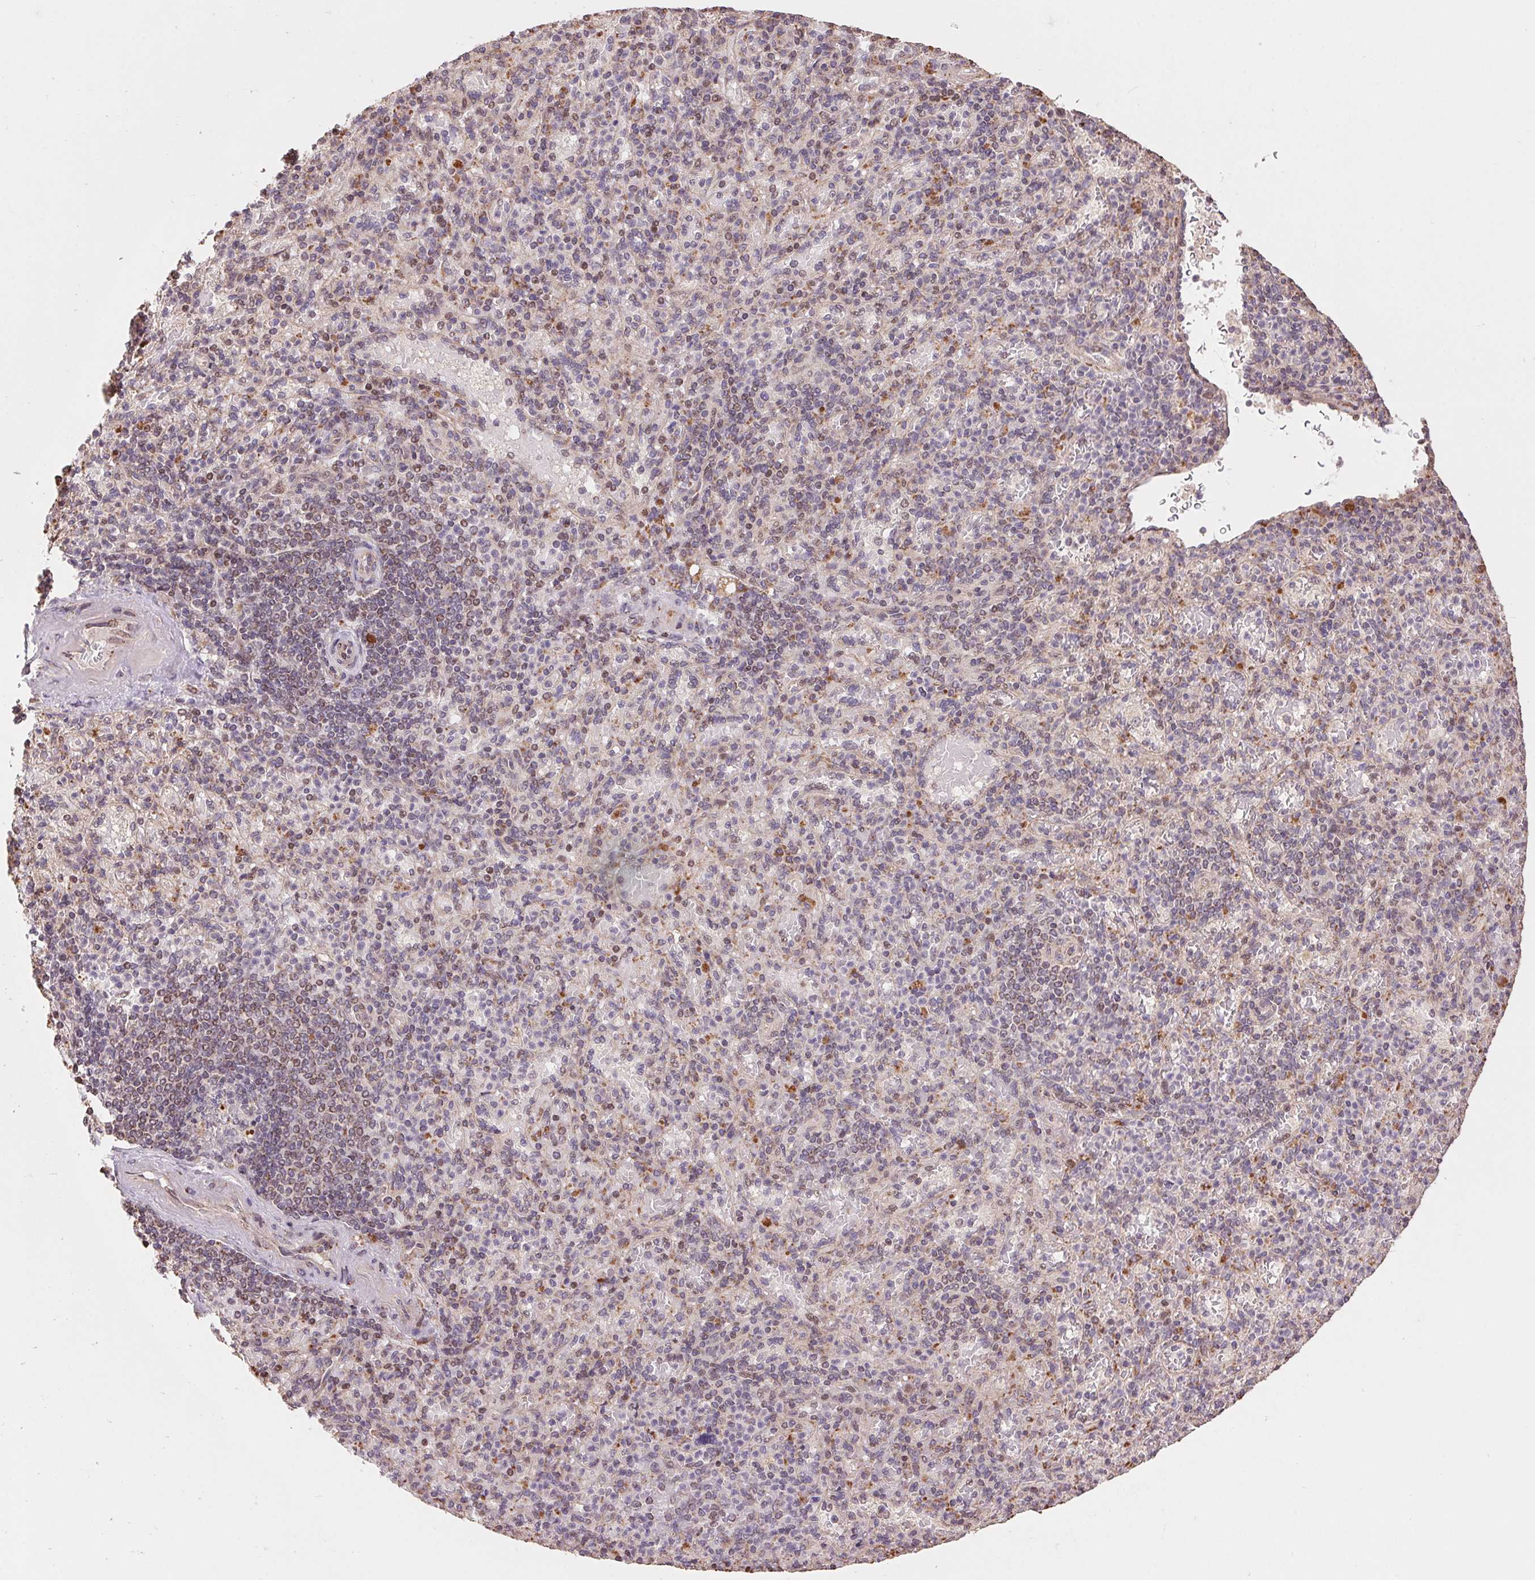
{"staining": {"intensity": "weak", "quantity": "25%-75%", "location": "cytoplasmic/membranous"}, "tissue": "spleen", "cell_type": "Cells in red pulp", "image_type": "normal", "snomed": [{"axis": "morphology", "description": "Normal tissue, NOS"}, {"axis": "topography", "description": "Spleen"}], "caption": "Cells in red pulp reveal low levels of weak cytoplasmic/membranous positivity in about 25%-75% of cells in normal spleen.", "gene": "PDHA1", "patient": {"sex": "female", "age": 74}}